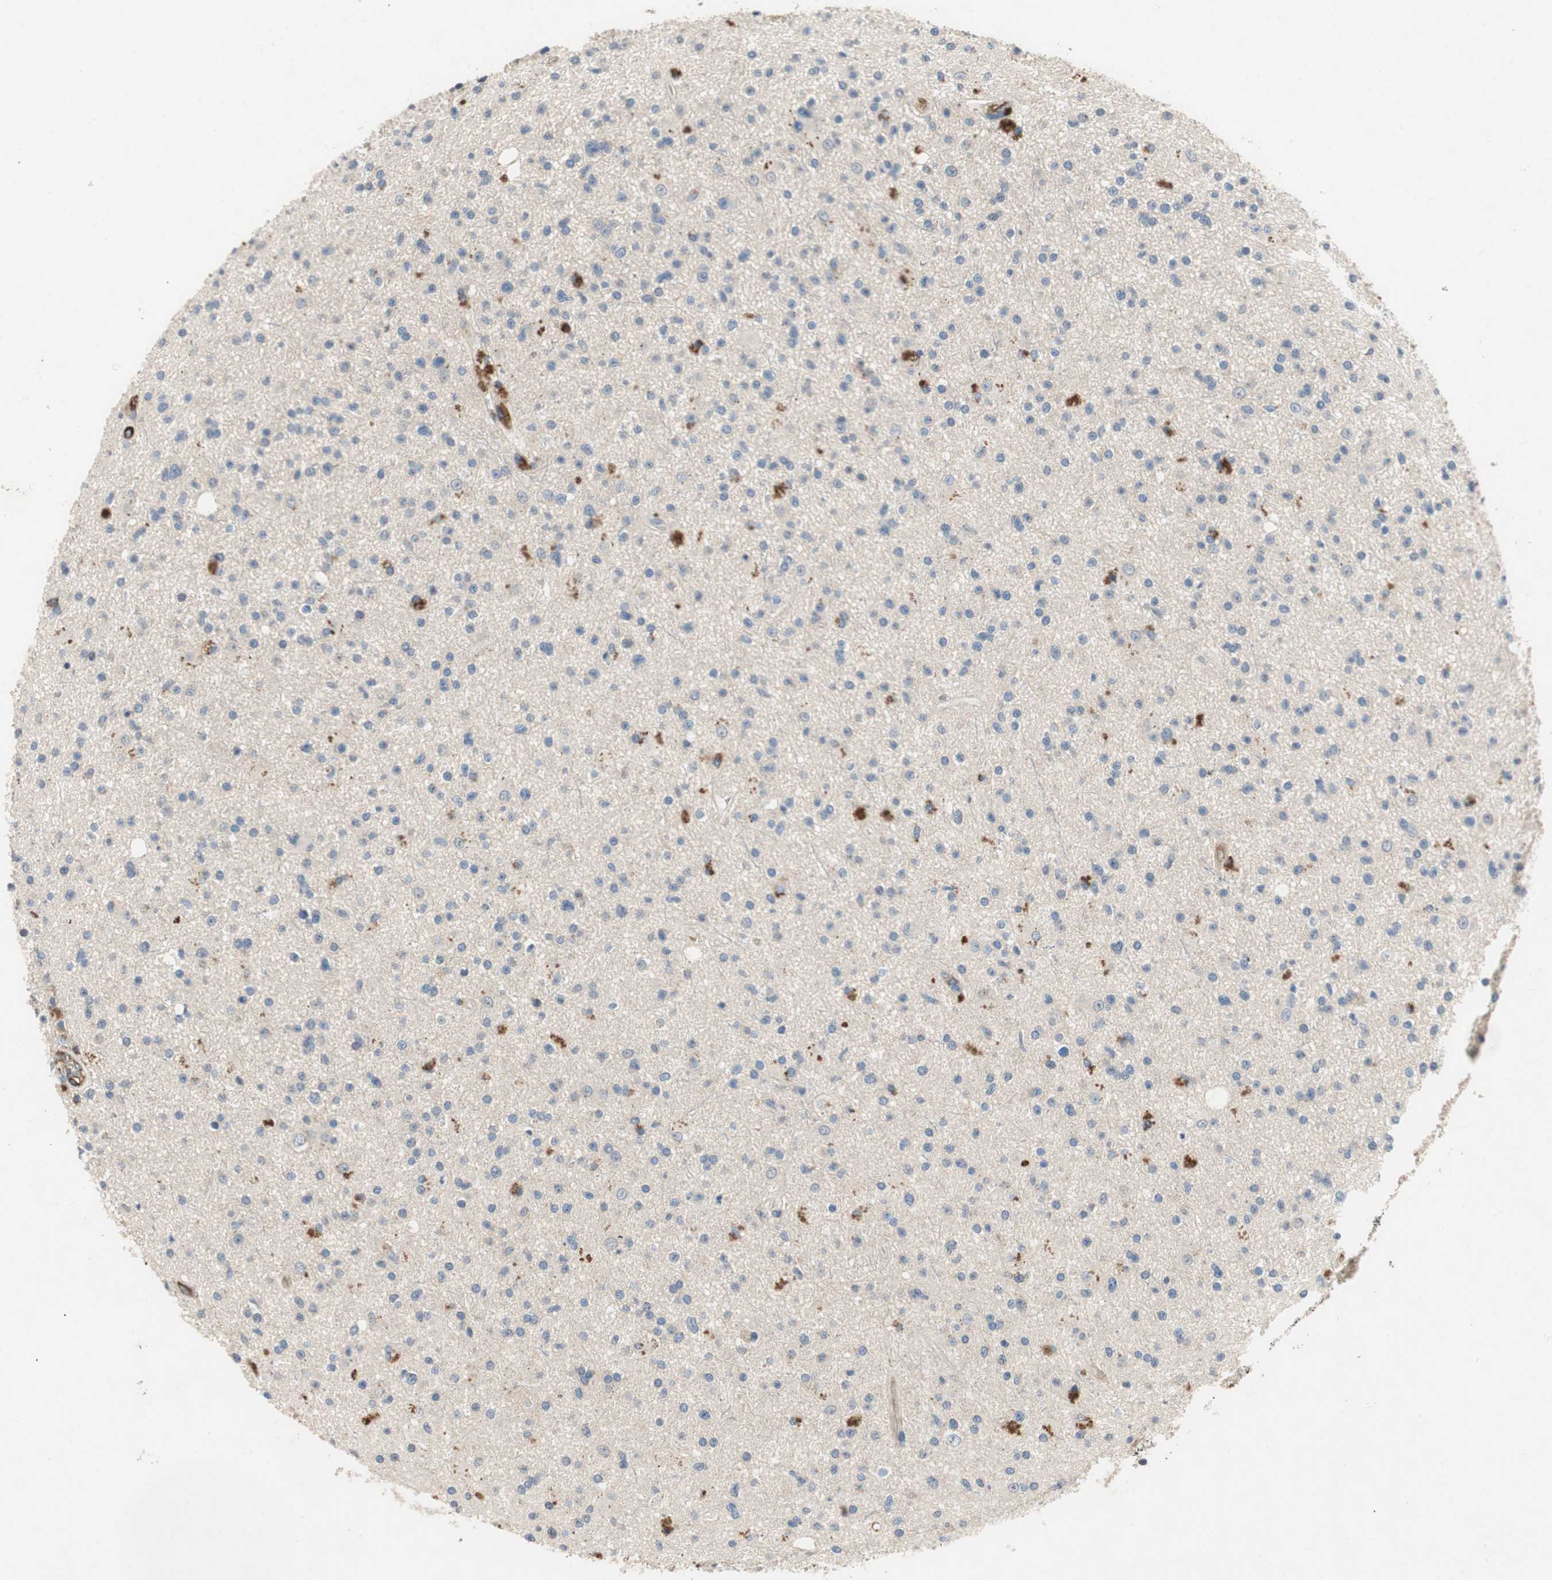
{"staining": {"intensity": "moderate", "quantity": "<25%", "location": "cytoplasmic/membranous"}, "tissue": "glioma", "cell_type": "Tumor cells", "image_type": "cancer", "snomed": [{"axis": "morphology", "description": "Glioma, malignant, High grade"}, {"axis": "topography", "description": "Brain"}], "caption": "Protein staining of high-grade glioma (malignant) tissue displays moderate cytoplasmic/membranous positivity in about <25% of tumor cells.", "gene": "ALPL", "patient": {"sex": "male", "age": 33}}